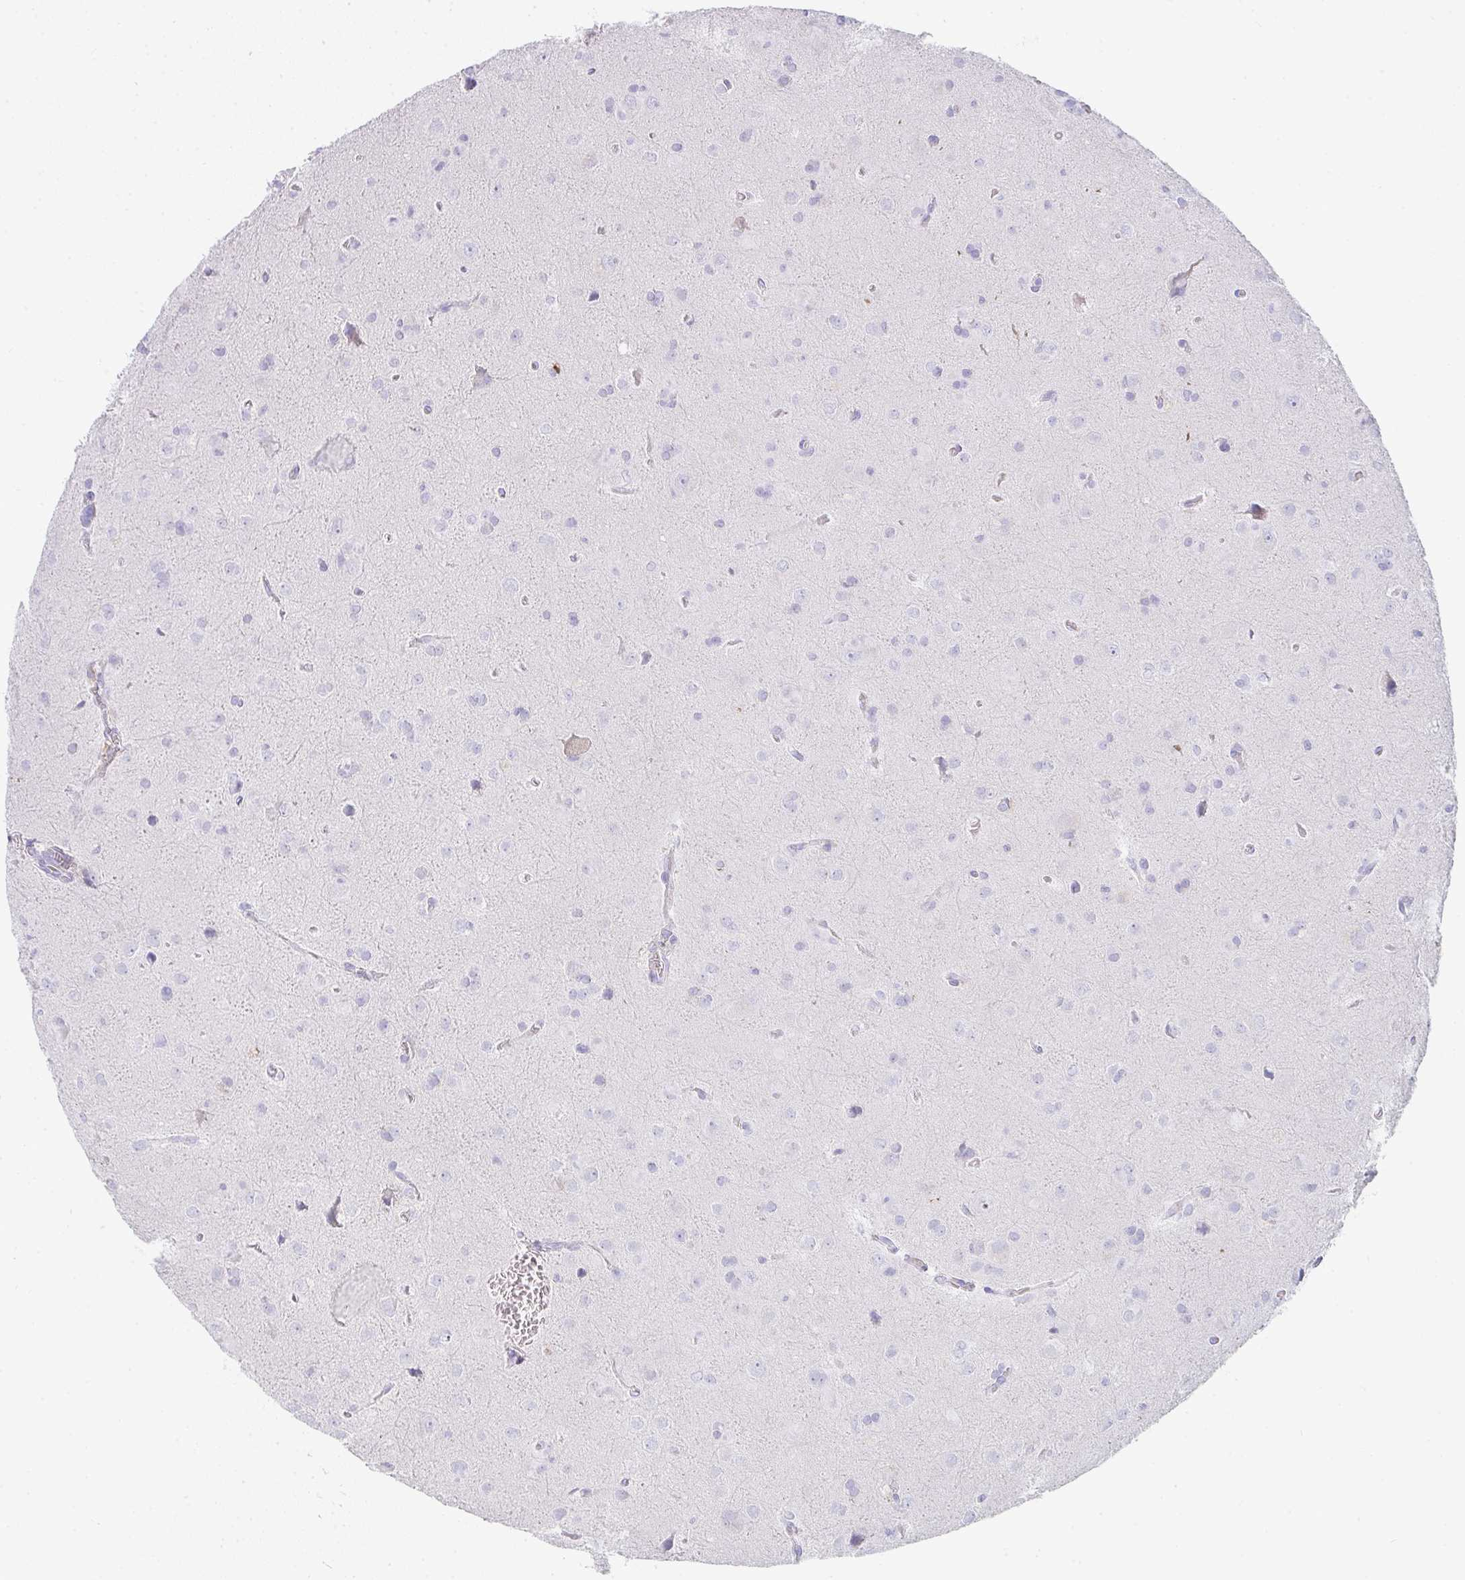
{"staining": {"intensity": "negative", "quantity": "none", "location": "none"}, "tissue": "glioma", "cell_type": "Tumor cells", "image_type": "cancer", "snomed": [{"axis": "morphology", "description": "Glioma, malignant, Low grade"}, {"axis": "topography", "description": "Brain"}], "caption": "Immunohistochemical staining of human glioma displays no significant positivity in tumor cells.", "gene": "PRND", "patient": {"sex": "male", "age": 58}}